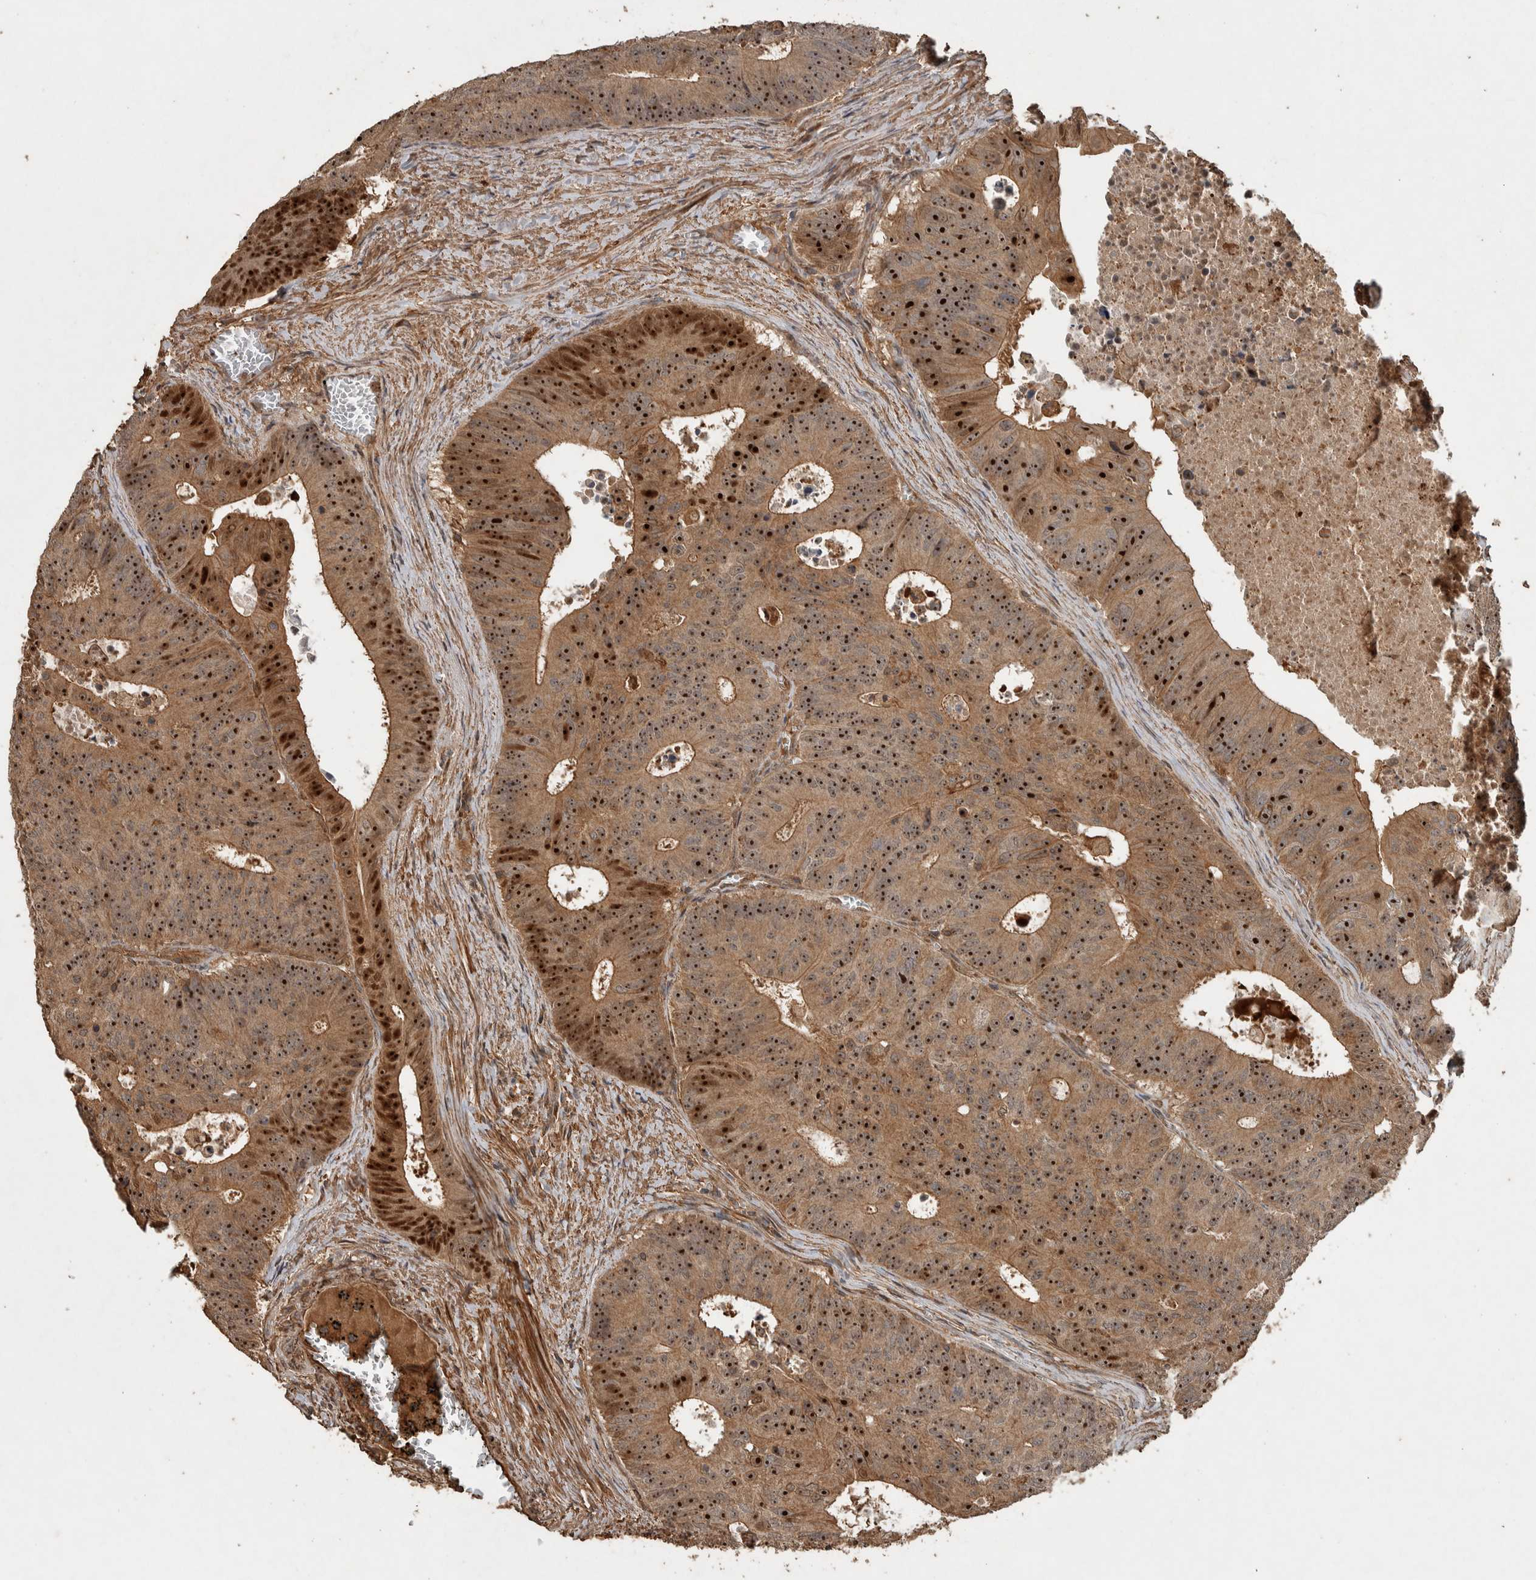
{"staining": {"intensity": "strong", "quantity": ">75%", "location": "cytoplasmic/membranous,nuclear"}, "tissue": "colorectal cancer", "cell_type": "Tumor cells", "image_type": "cancer", "snomed": [{"axis": "morphology", "description": "Adenocarcinoma, NOS"}, {"axis": "topography", "description": "Colon"}], "caption": "The immunohistochemical stain highlights strong cytoplasmic/membranous and nuclear positivity in tumor cells of colorectal adenocarcinoma tissue.", "gene": "SPHK1", "patient": {"sex": "male", "age": 87}}